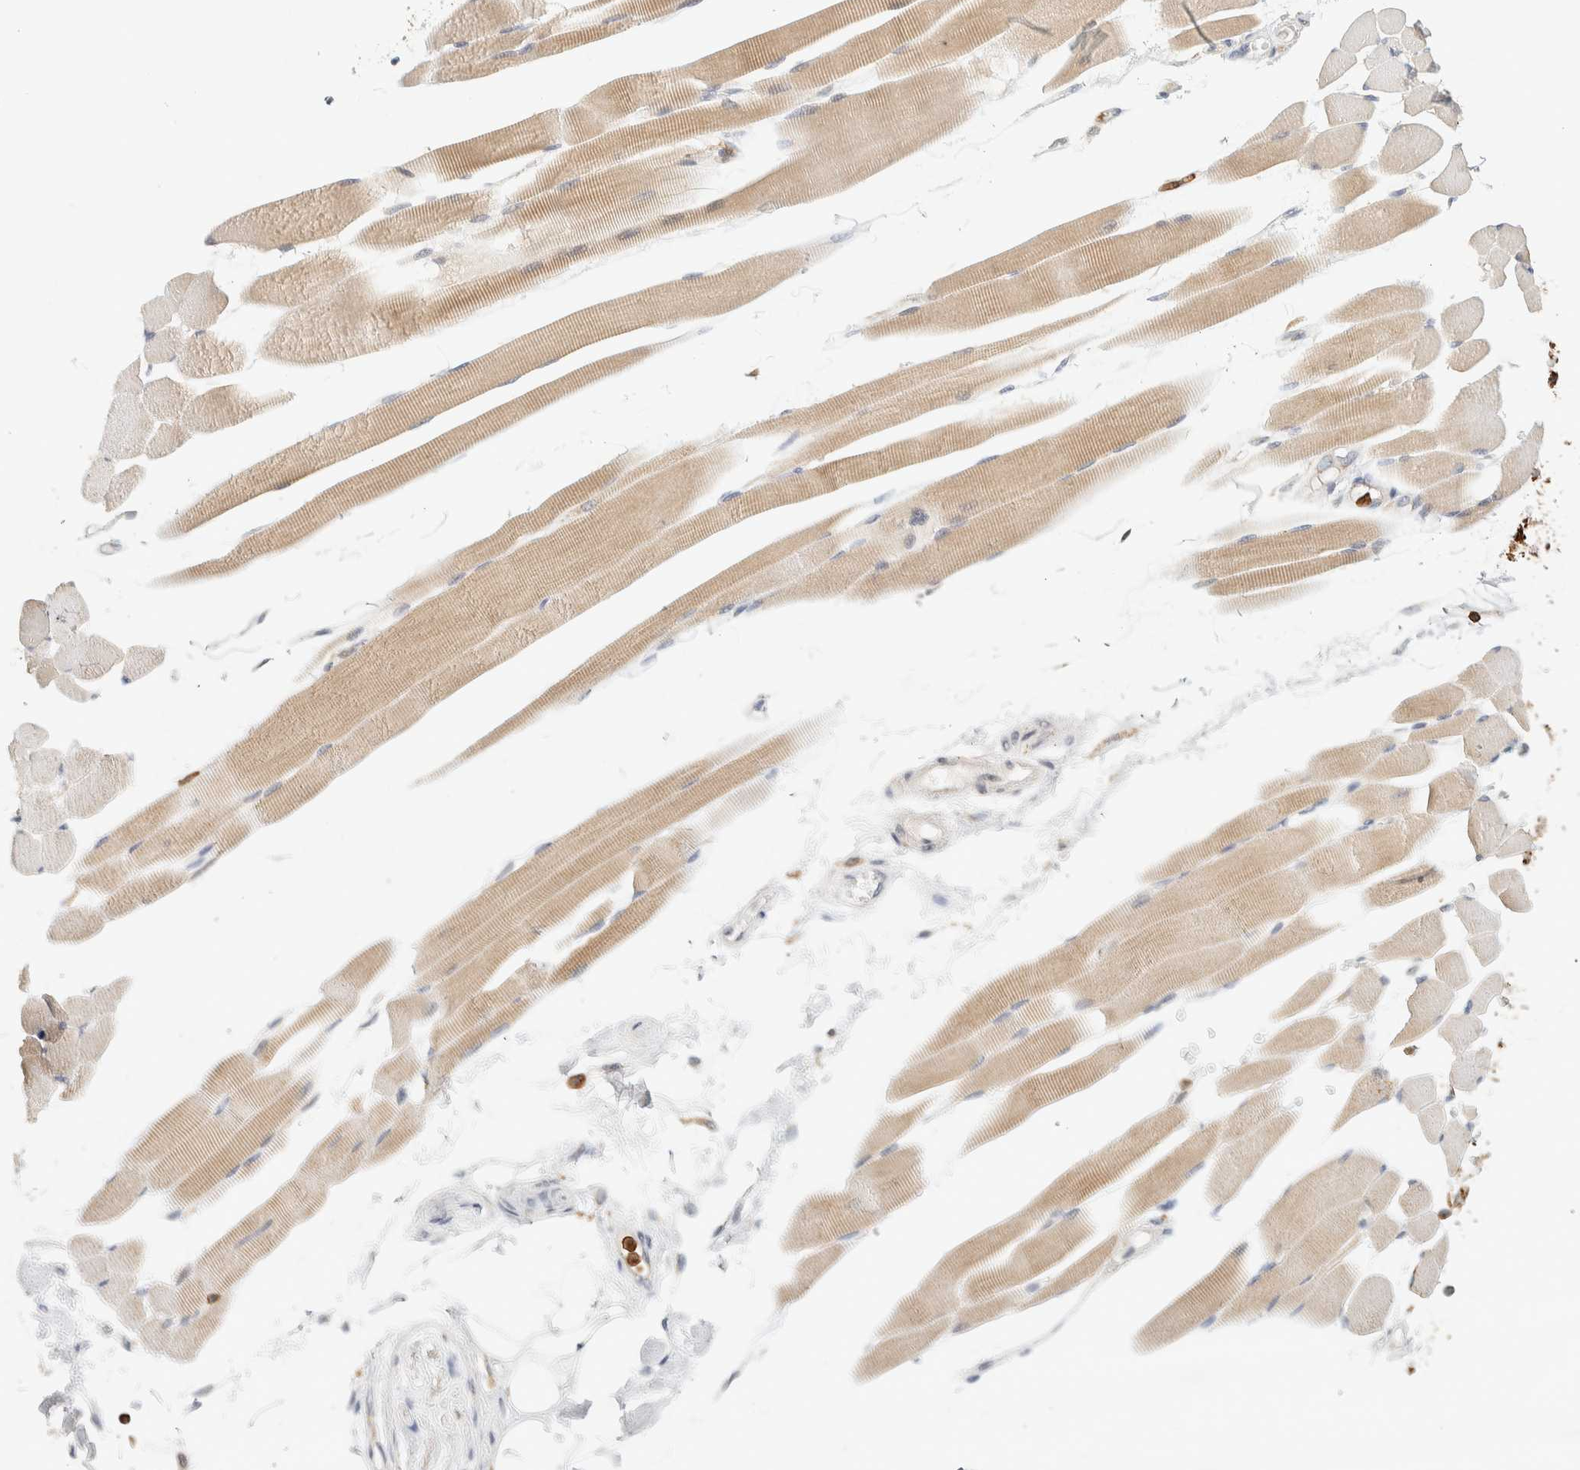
{"staining": {"intensity": "weak", "quantity": ">75%", "location": "cytoplasmic/membranous"}, "tissue": "skeletal muscle", "cell_type": "Myocytes", "image_type": "normal", "snomed": [{"axis": "morphology", "description": "Normal tissue, NOS"}, {"axis": "topography", "description": "Skeletal muscle"}, {"axis": "topography", "description": "Peripheral nerve tissue"}], "caption": "Skeletal muscle stained for a protein displays weak cytoplasmic/membranous positivity in myocytes. Ihc stains the protein in brown and the nuclei are stained blue.", "gene": "RUNDC1", "patient": {"sex": "female", "age": 84}}